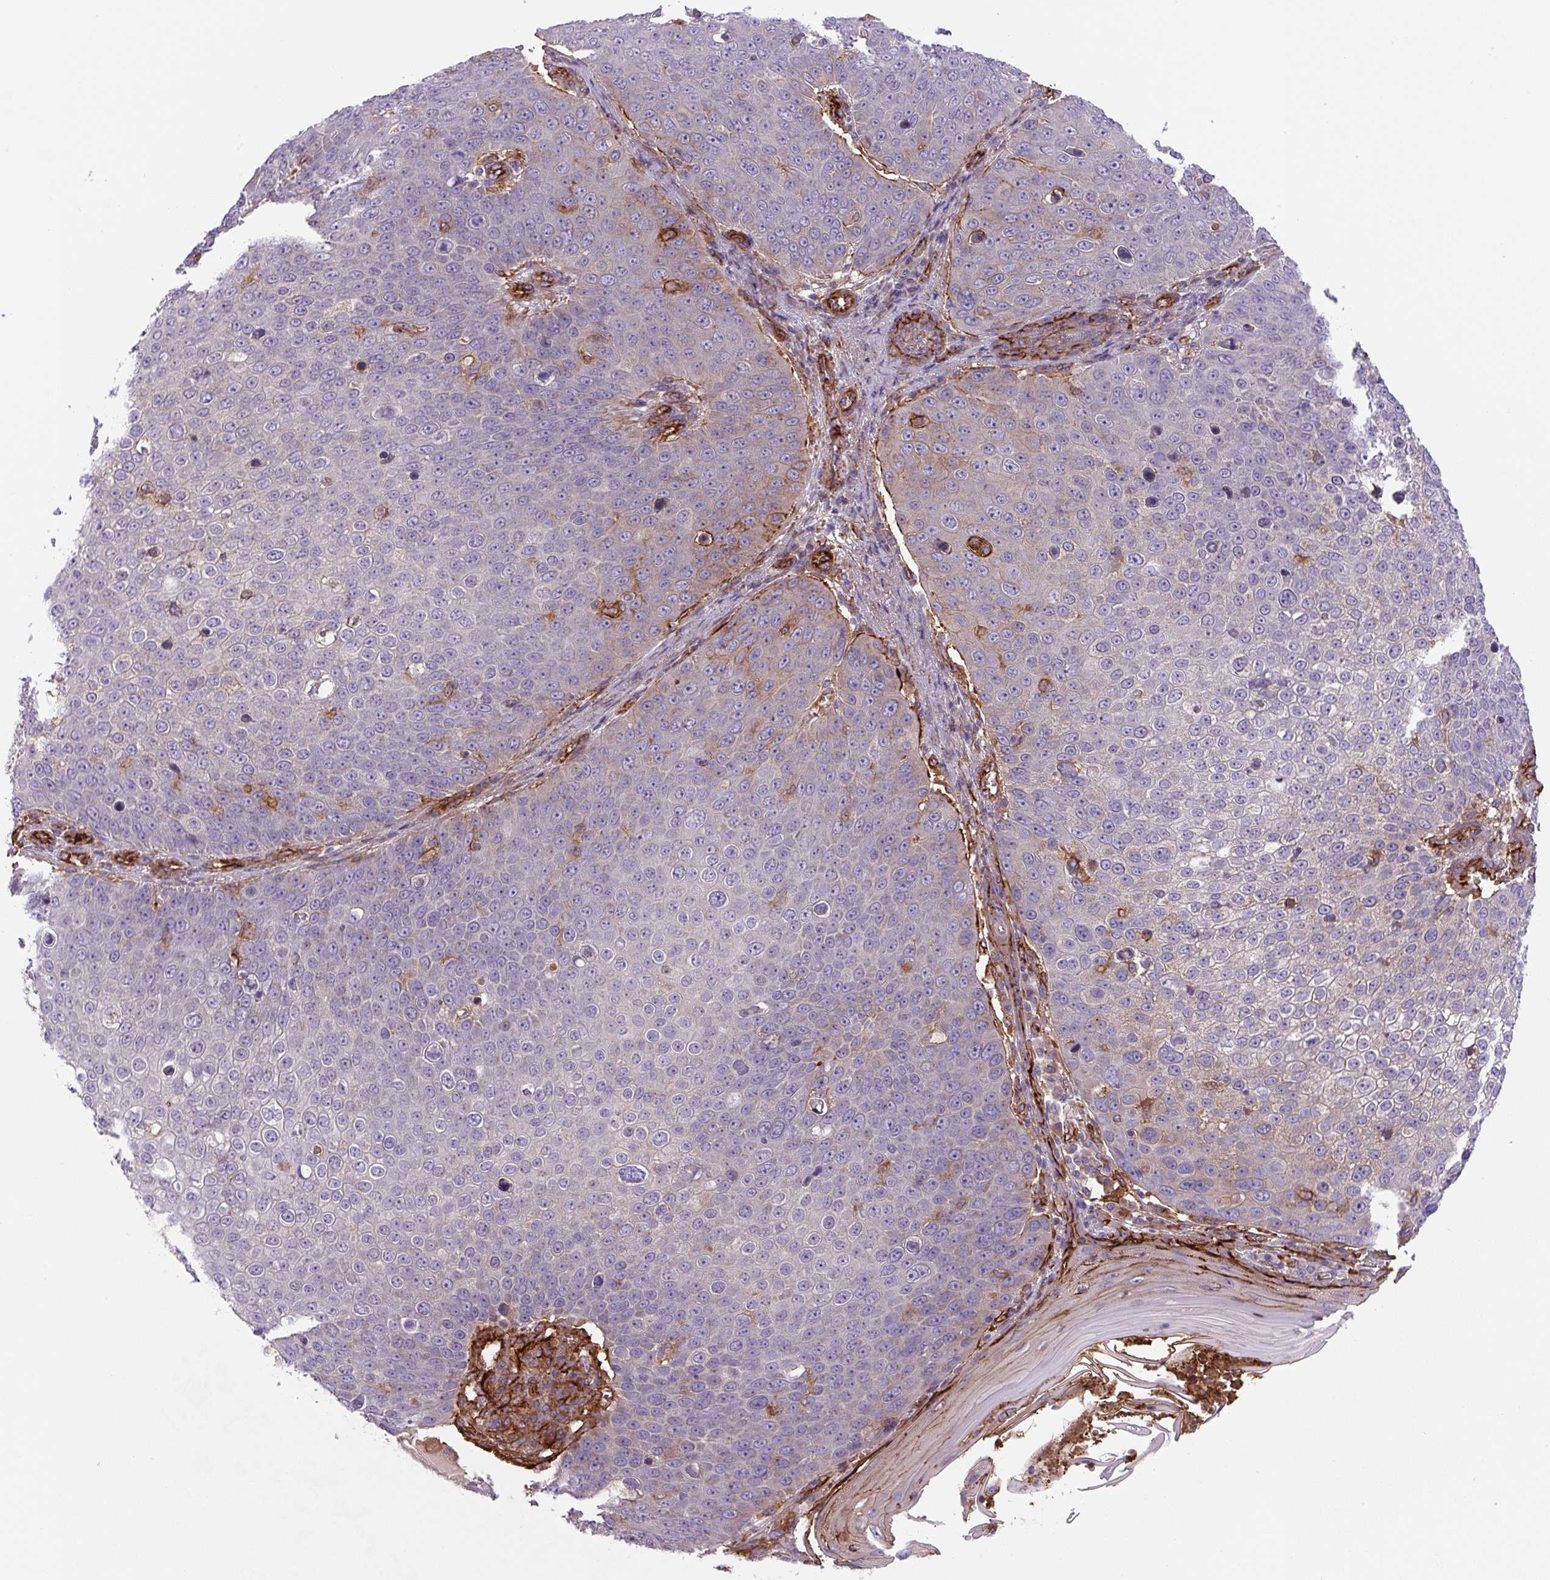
{"staining": {"intensity": "negative", "quantity": "none", "location": "none"}, "tissue": "skin cancer", "cell_type": "Tumor cells", "image_type": "cancer", "snomed": [{"axis": "morphology", "description": "Squamous cell carcinoma, NOS"}, {"axis": "topography", "description": "Skin"}], "caption": "Protein analysis of skin cancer exhibits no significant staining in tumor cells. The staining was performed using DAB (3,3'-diaminobenzidine) to visualize the protein expression in brown, while the nuclei were stained in blue with hematoxylin (Magnification: 20x).", "gene": "DHFR2", "patient": {"sex": "male", "age": 71}}